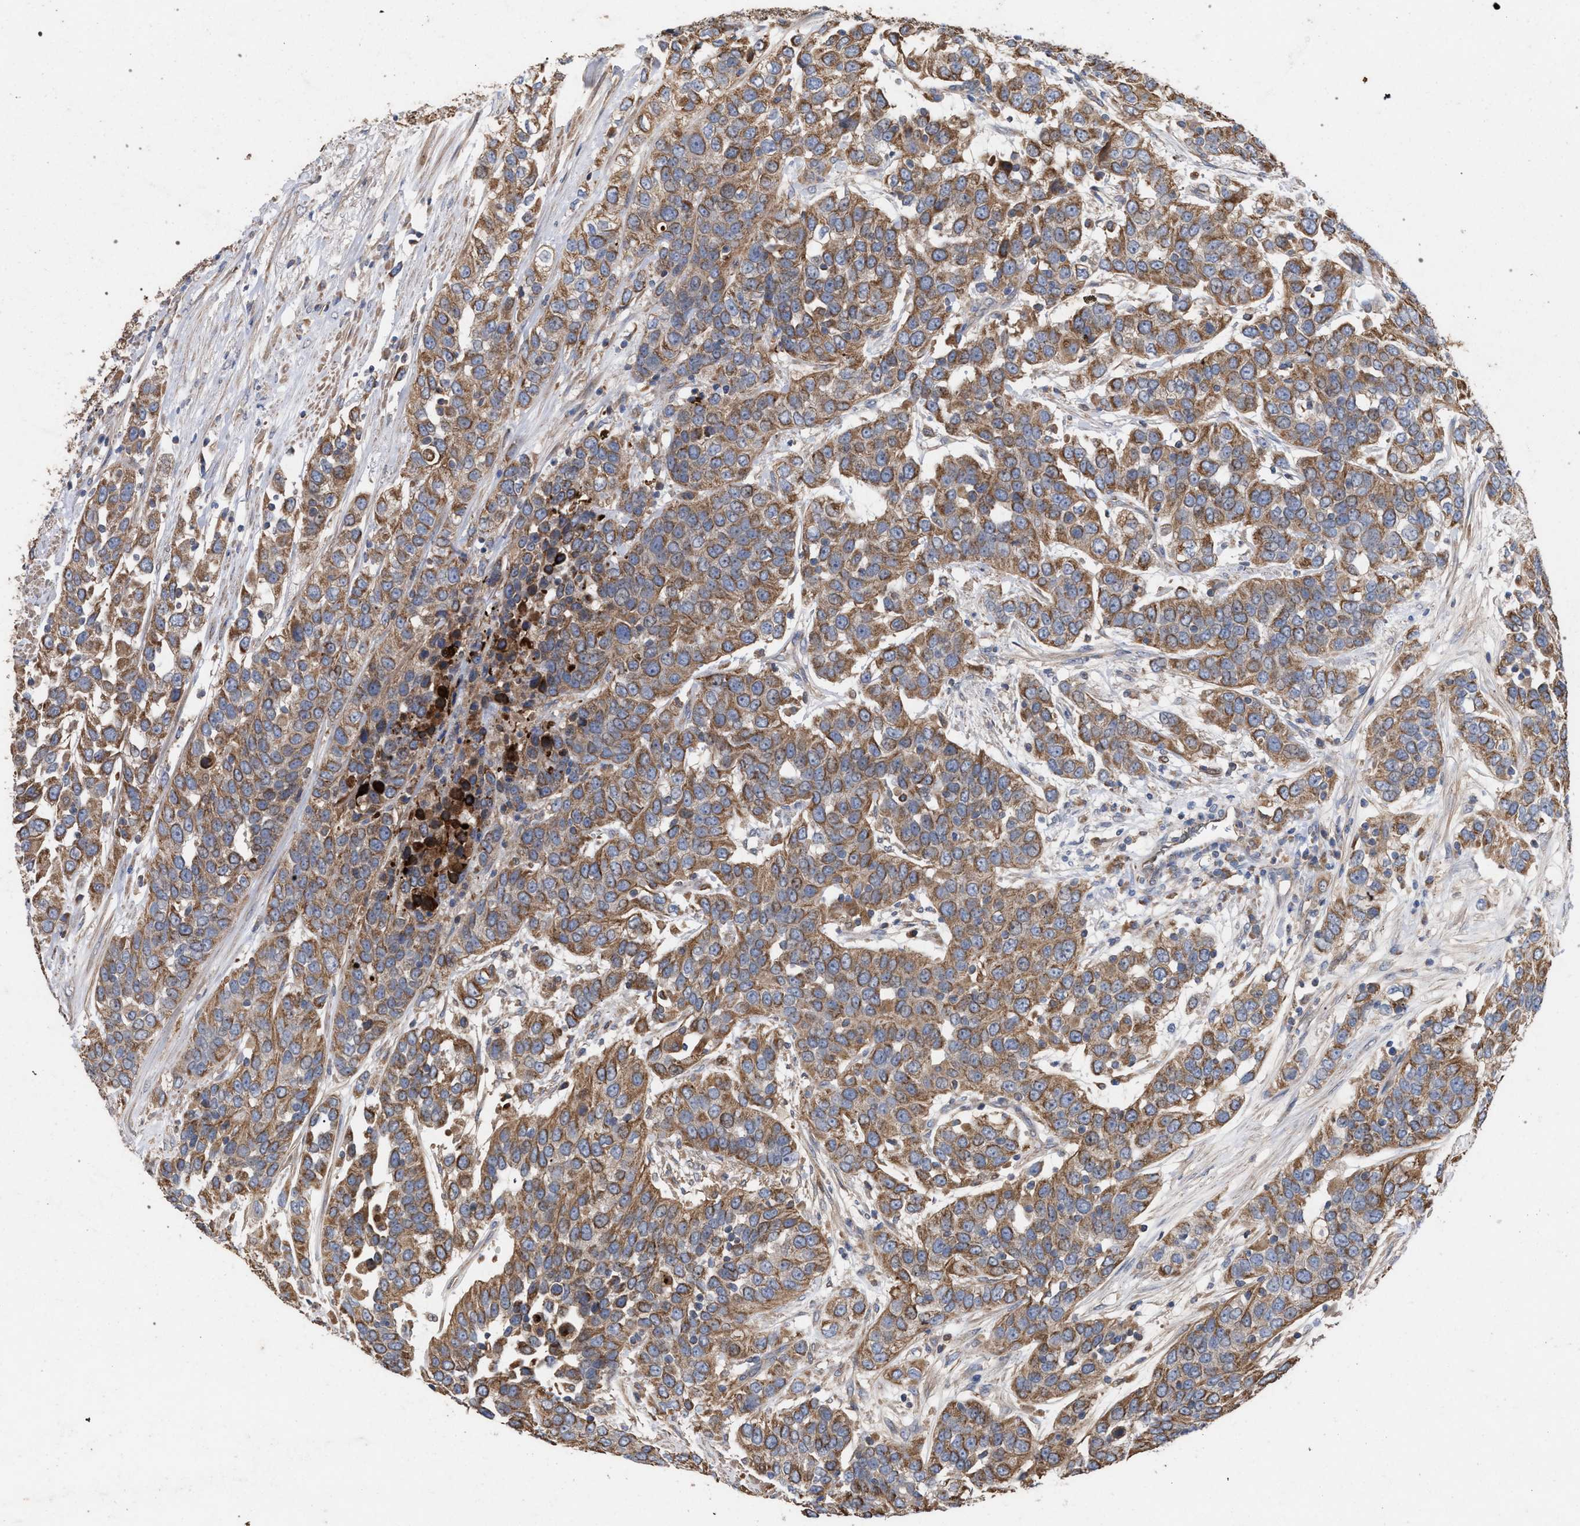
{"staining": {"intensity": "moderate", "quantity": ">75%", "location": "cytoplasmic/membranous"}, "tissue": "urothelial cancer", "cell_type": "Tumor cells", "image_type": "cancer", "snomed": [{"axis": "morphology", "description": "Urothelial carcinoma, High grade"}, {"axis": "topography", "description": "Urinary bladder"}], "caption": "DAB (3,3'-diaminobenzidine) immunohistochemical staining of human high-grade urothelial carcinoma shows moderate cytoplasmic/membranous protein positivity in about >75% of tumor cells. The staining is performed using DAB (3,3'-diaminobenzidine) brown chromogen to label protein expression. The nuclei are counter-stained blue using hematoxylin.", "gene": "BCL2L12", "patient": {"sex": "female", "age": 80}}